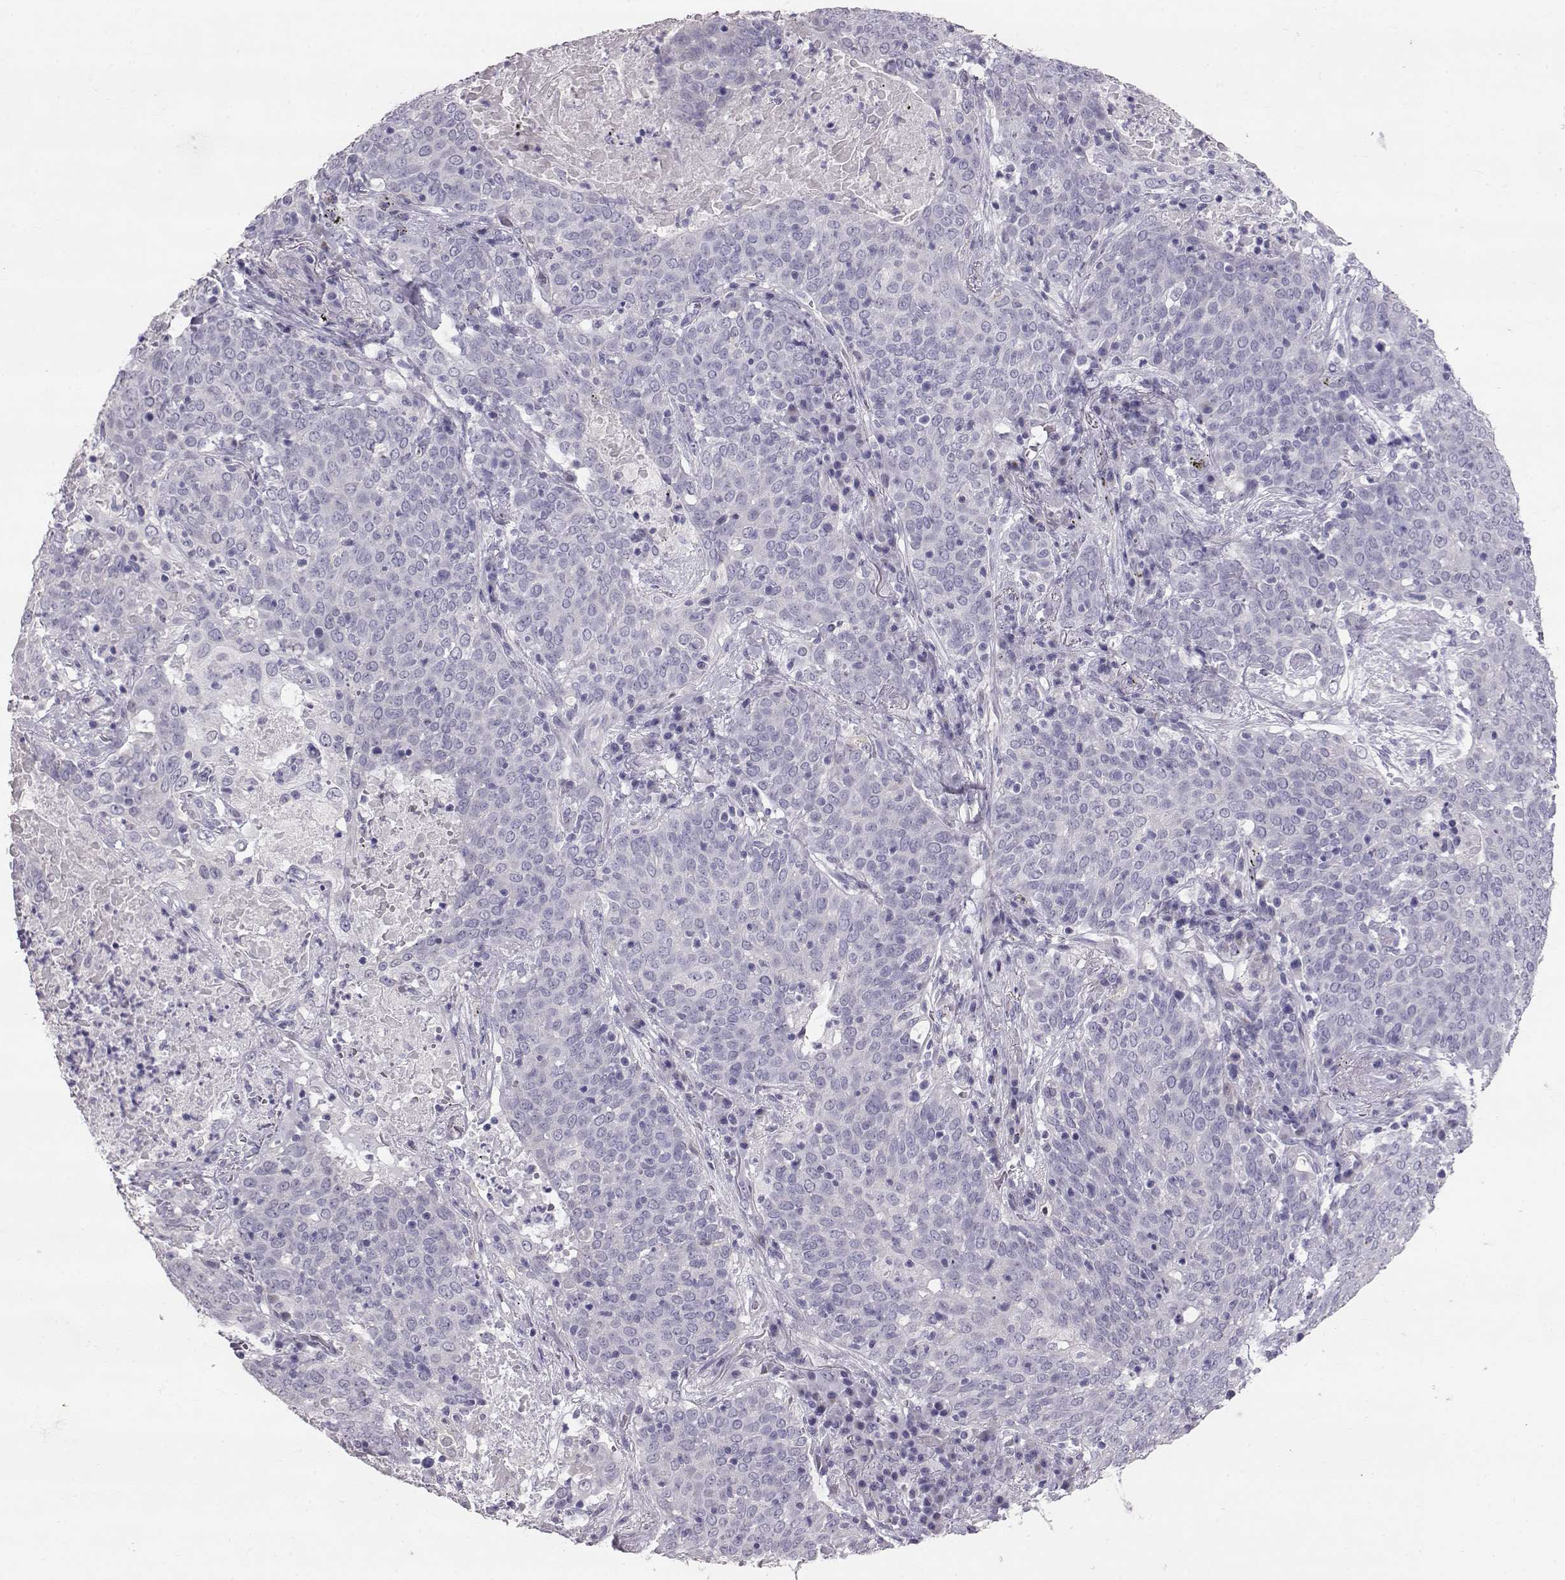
{"staining": {"intensity": "negative", "quantity": "none", "location": "none"}, "tissue": "lung cancer", "cell_type": "Tumor cells", "image_type": "cancer", "snomed": [{"axis": "morphology", "description": "Squamous cell carcinoma, NOS"}, {"axis": "topography", "description": "Lung"}], "caption": "Human lung cancer stained for a protein using immunohistochemistry (IHC) displays no staining in tumor cells.", "gene": "RD3", "patient": {"sex": "male", "age": 82}}